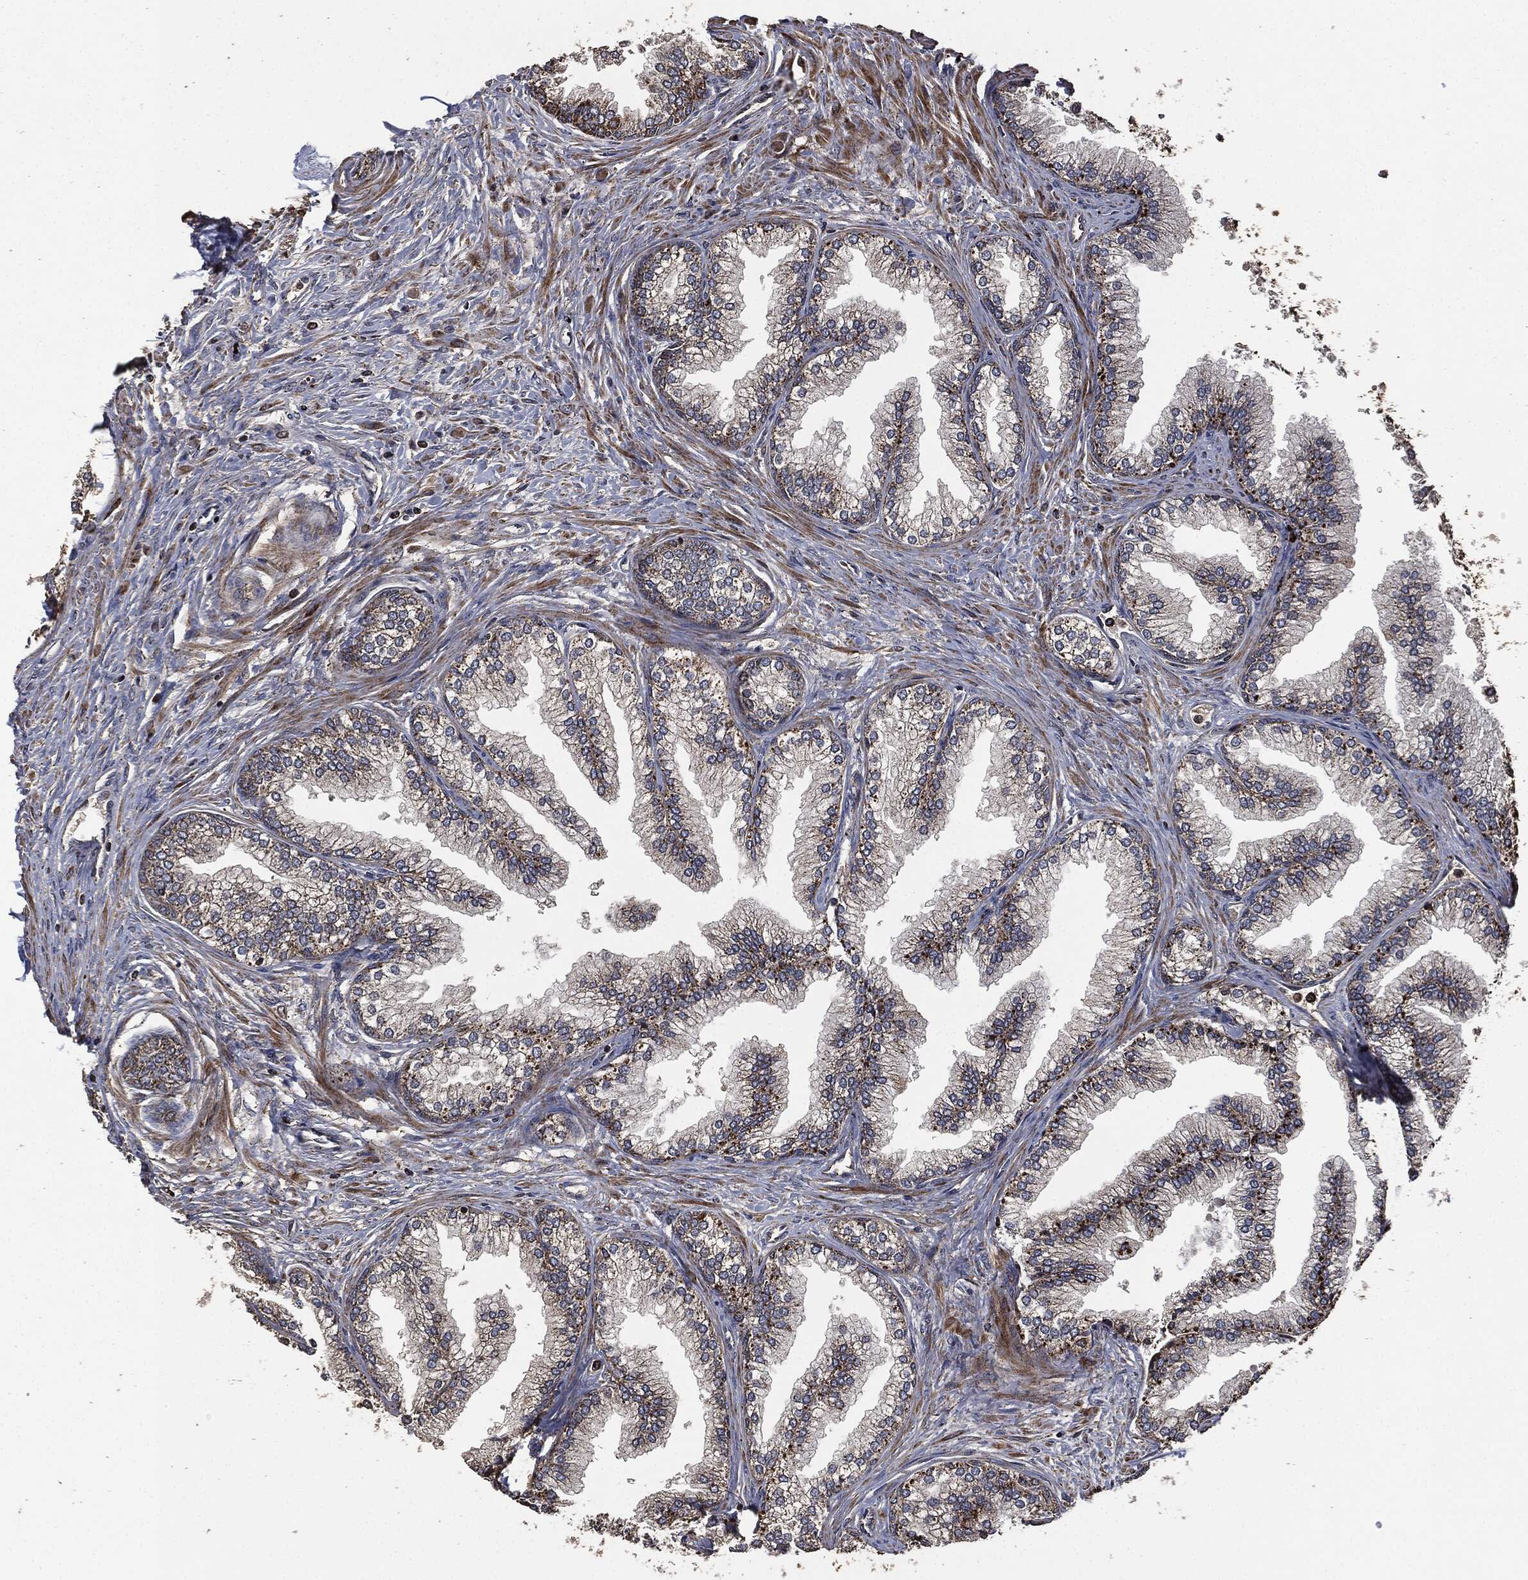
{"staining": {"intensity": "strong", "quantity": "25%-75%", "location": "cytoplasmic/membranous"}, "tissue": "prostate", "cell_type": "Glandular cells", "image_type": "normal", "snomed": [{"axis": "morphology", "description": "Normal tissue, NOS"}, {"axis": "topography", "description": "Prostate"}], "caption": "Prostate stained with DAB (3,3'-diaminobenzidine) immunohistochemistry shows high levels of strong cytoplasmic/membranous staining in about 25%-75% of glandular cells.", "gene": "RYK", "patient": {"sex": "male", "age": 72}}